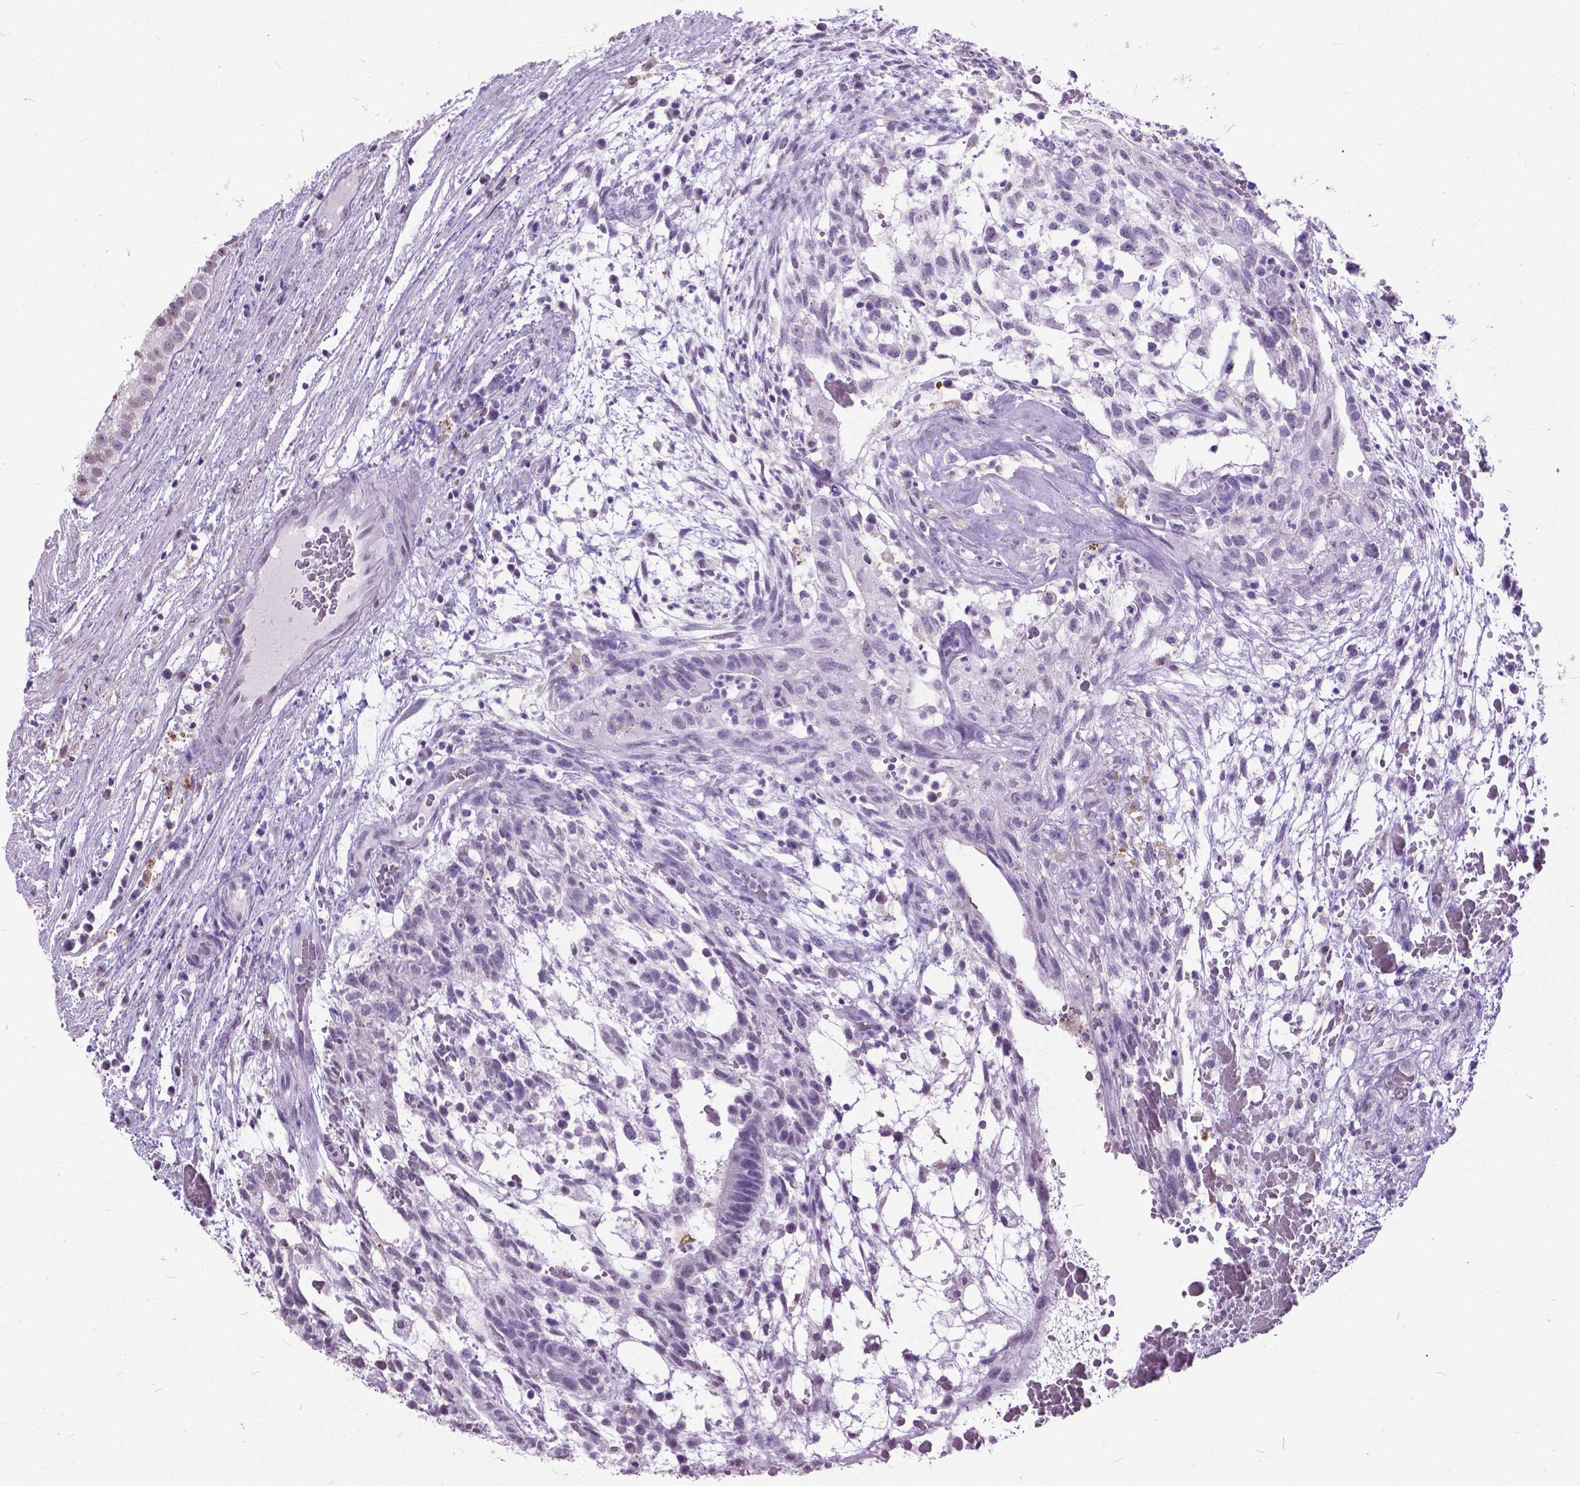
{"staining": {"intensity": "negative", "quantity": "none", "location": "none"}, "tissue": "testis cancer", "cell_type": "Tumor cells", "image_type": "cancer", "snomed": [{"axis": "morphology", "description": "Normal tissue, NOS"}, {"axis": "morphology", "description": "Carcinoma, Embryonal, NOS"}, {"axis": "topography", "description": "Testis"}], "caption": "This is a micrograph of immunohistochemistry staining of testis cancer, which shows no expression in tumor cells.", "gene": "MARCHF10", "patient": {"sex": "male", "age": 32}}